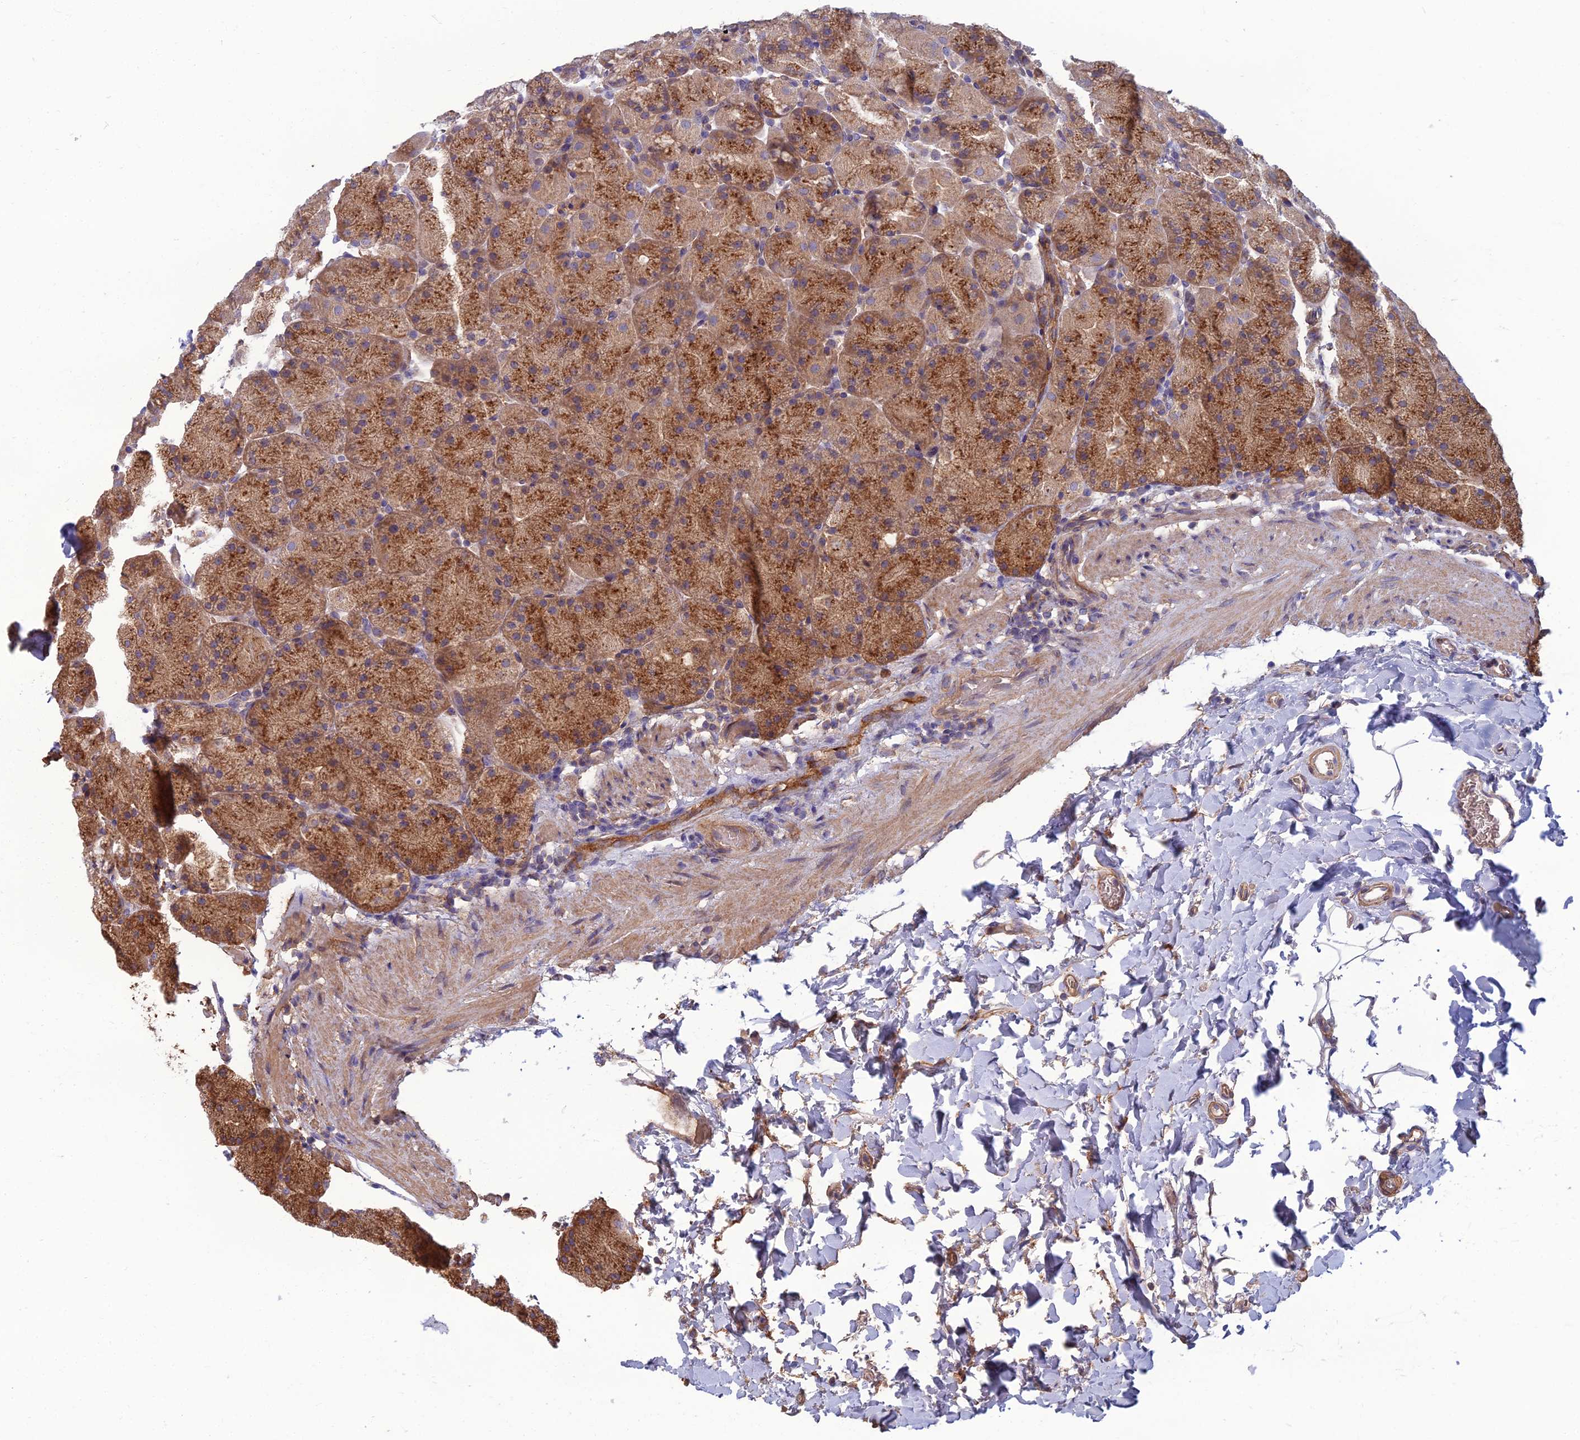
{"staining": {"intensity": "moderate", "quantity": ">75%", "location": "cytoplasmic/membranous"}, "tissue": "stomach", "cell_type": "Glandular cells", "image_type": "normal", "snomed": [{"axis": "morphology", "description": "Normal tissue, NOS"}, {"axis": "topography", "description": "Stomach, upper"}, {"axis": "topography", "description": "Stomach, lower"}], "caption": "A photomicrograph showing moderate cytoplasmic/membranous expression in about >75% of glandular cells in normal stomach, as visualized by brown immunohistochemical staining.", "gene": "WDR24", "patient": {"sex": "male", "age": 67}}